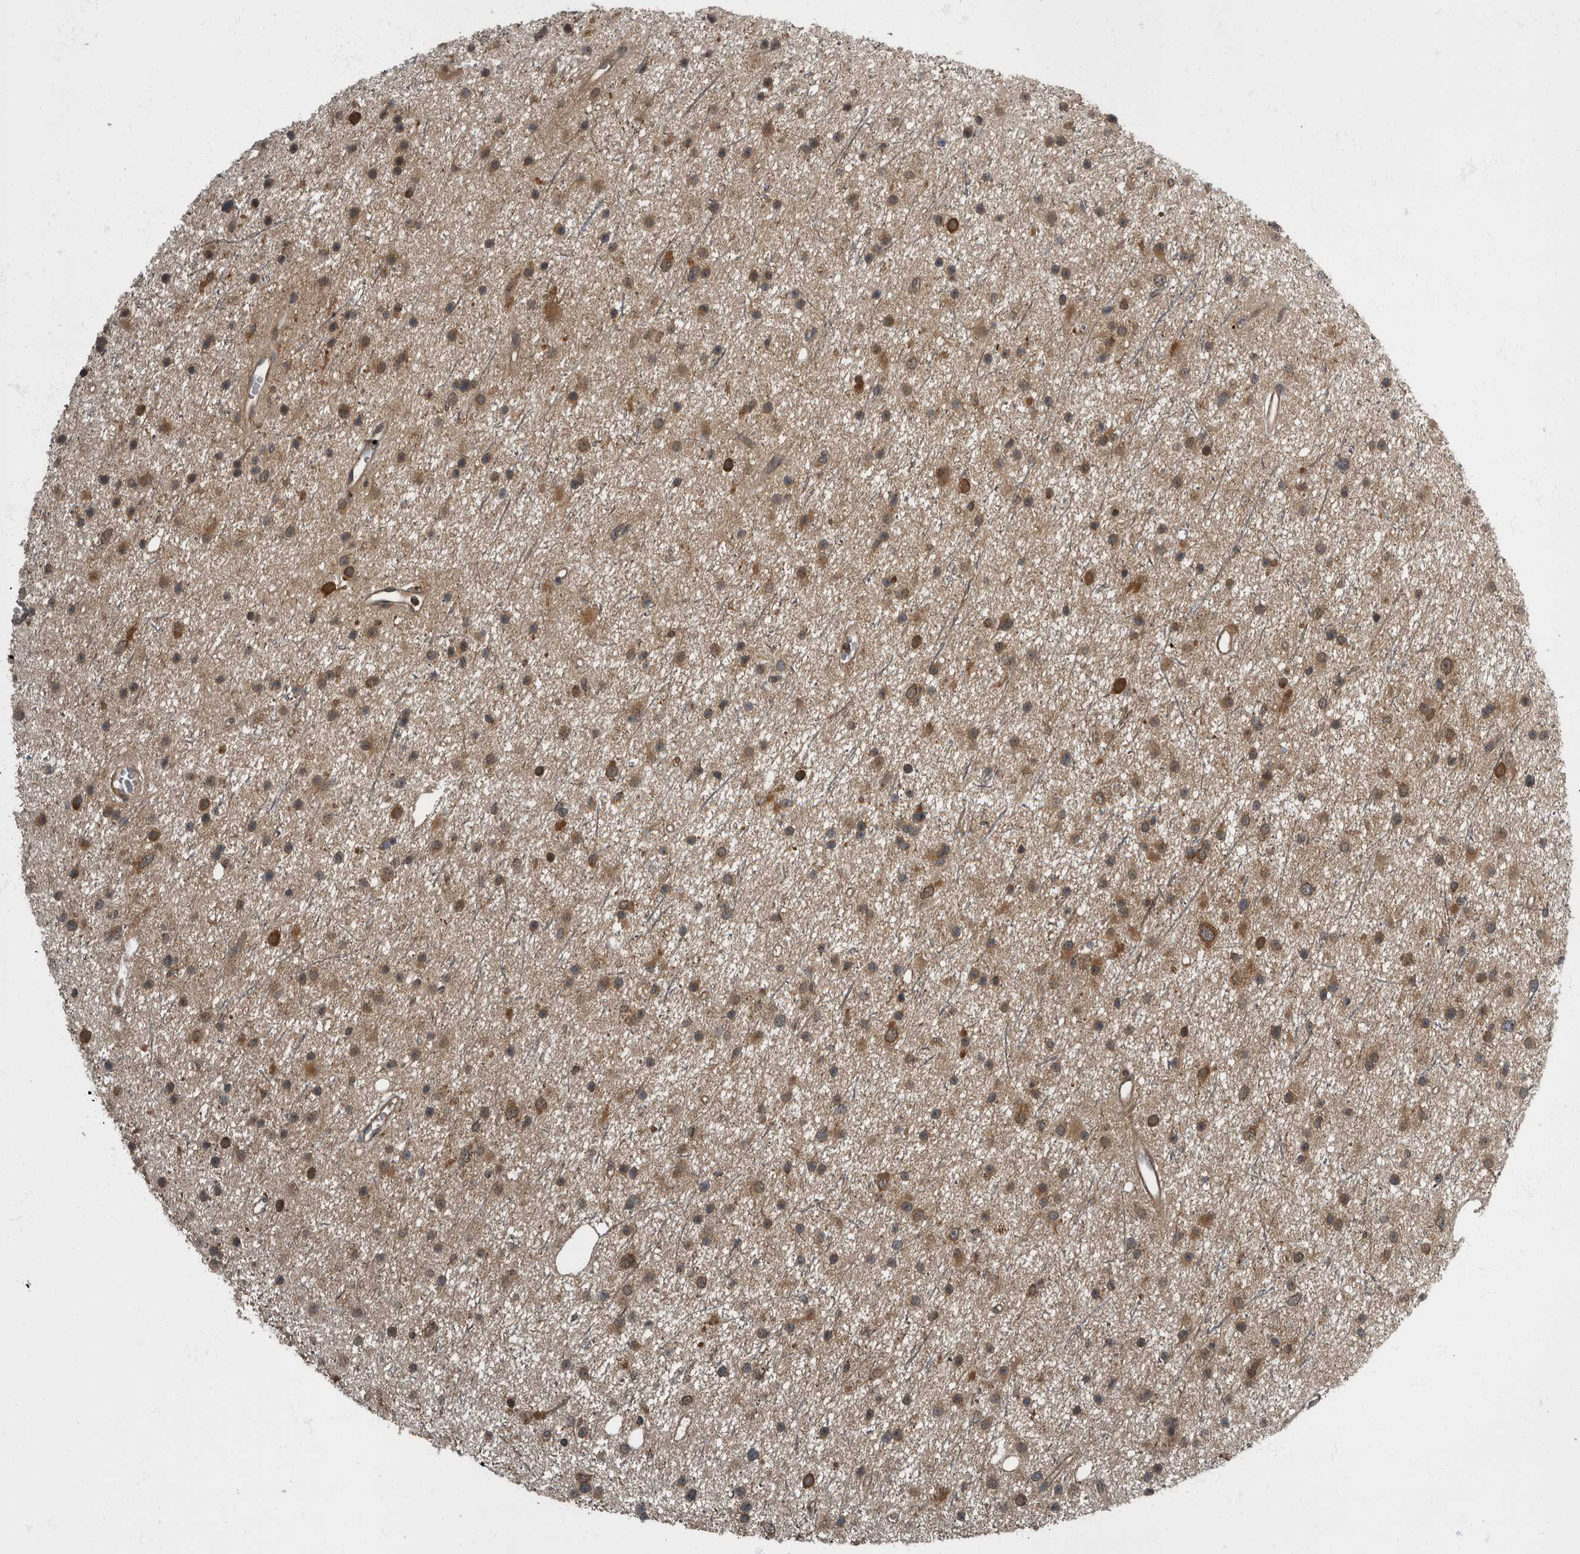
{"staining": {"intensity": "moderate", "quantity": ">75%", "location": "cytoplasmic/membranous,nuclear"}, "tissue": "glioma", "cell_type": "Tumor cells", "image_type": "cancer", "snomed": [{"axis": "morphology", "description": "Glioma, malignant, Low grade"}, {"axis": "topography", "description": "Cerebral cortex"}], "caption": "IHC histopathology image of neoplastic tissue: human low-grade glioma (malignant) stained using immunohistochemistry reveals medium levels of moderate protein expression localized specifically in the cytoplasmic/membranous and nuclear of tumor cells, appearing as a cytoplasmic/membranous and nuclear brown color.", "gene": "RABGGTB", "patient": {"sex": "female", "age": 39}}